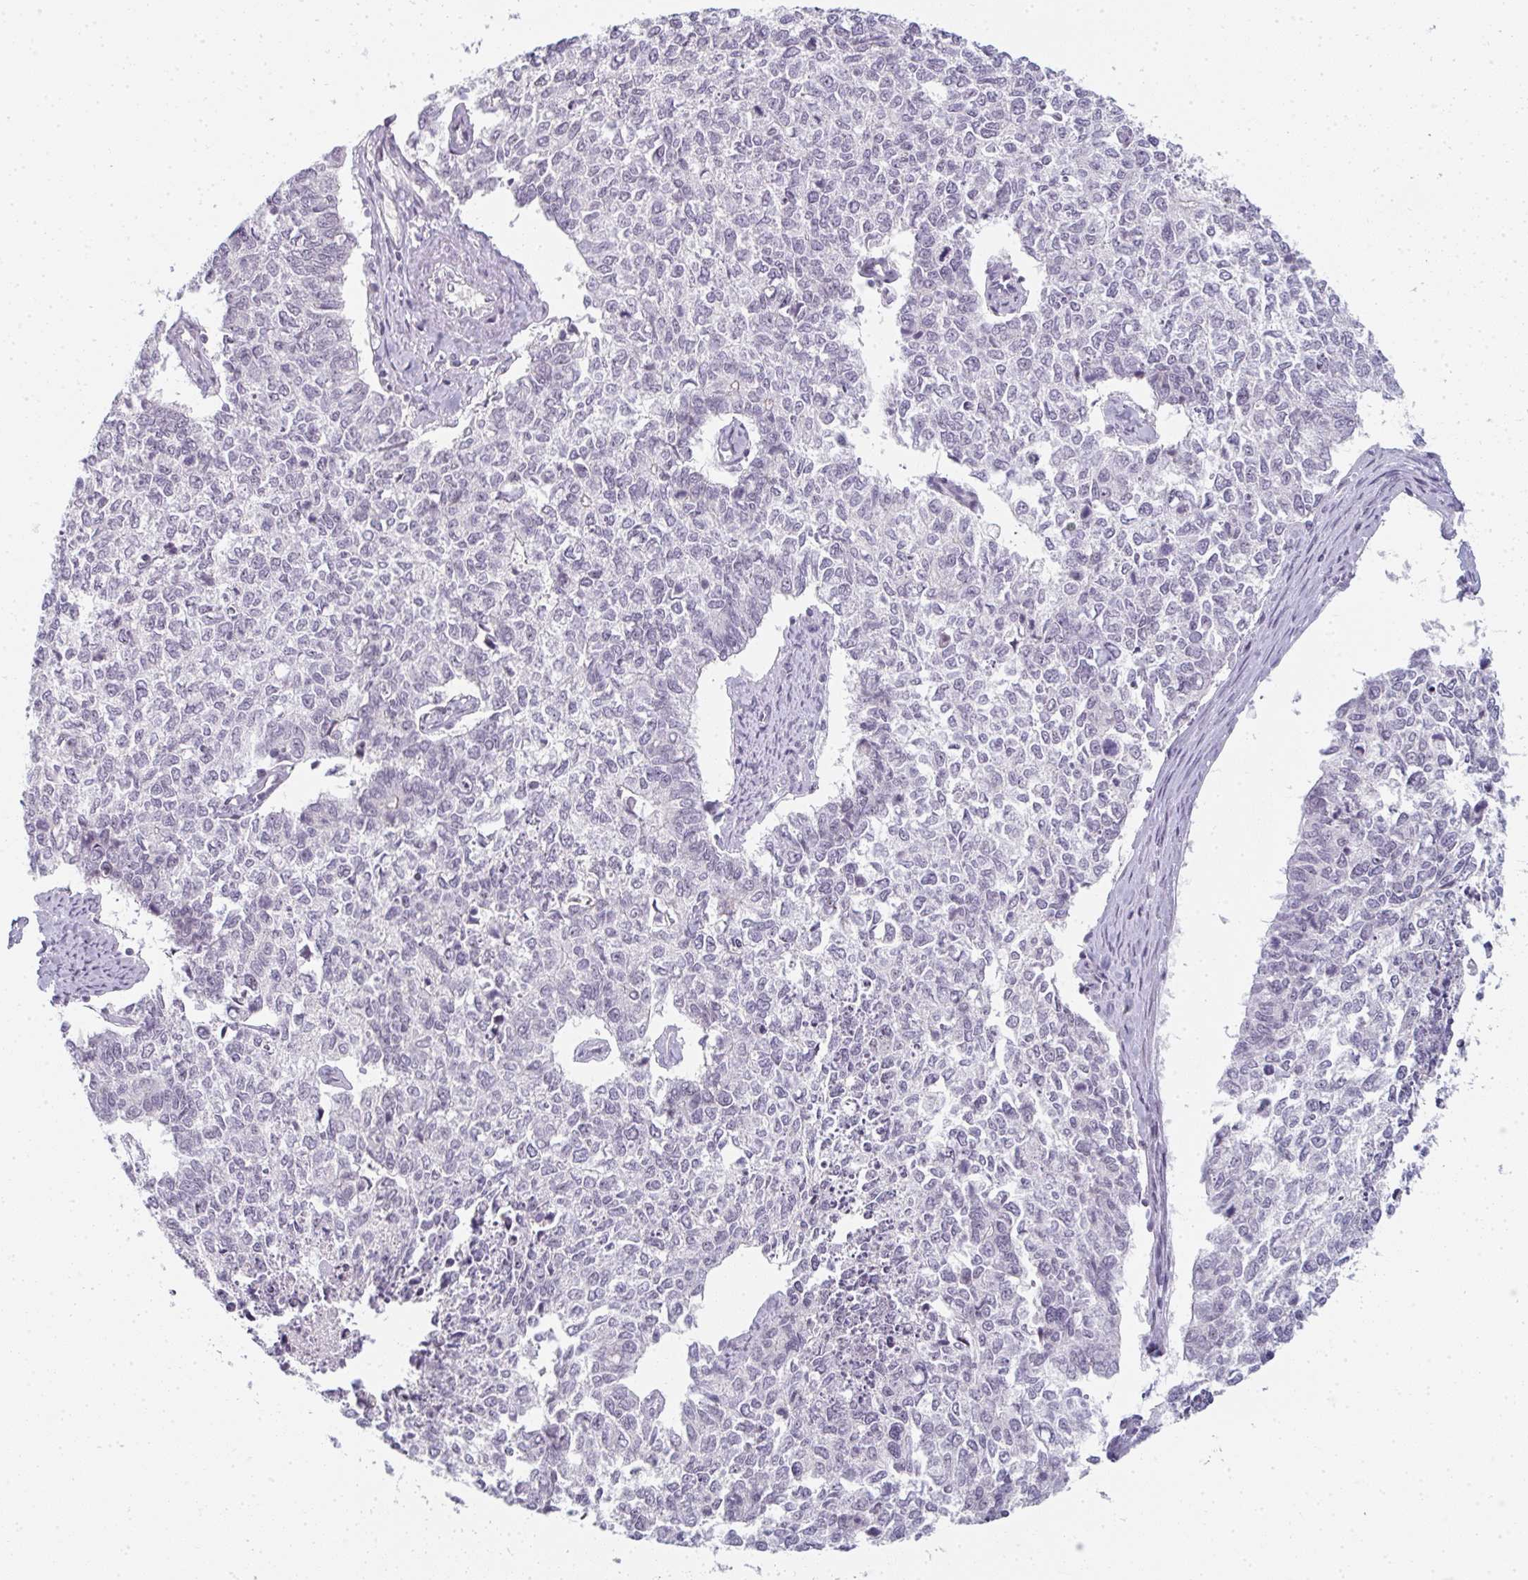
{"staining": {"intensity": "negative", "quantity": "none", "location": "none"}, "tissue": "cervical cancer", "cell_type": "Tumor cells", "image_type": "cancer", "snomed": [{"axis": "morphology", "description": "Adenocarcinoma, NOS"}, {"axis": "topography", "description": "Cervix"}], "caption": "Micrograph shows no protein positivity in tumor cells of cervical cancer tissue.", "gene": "RBBP6", "patient": {"sex": "female", "age": 63}}